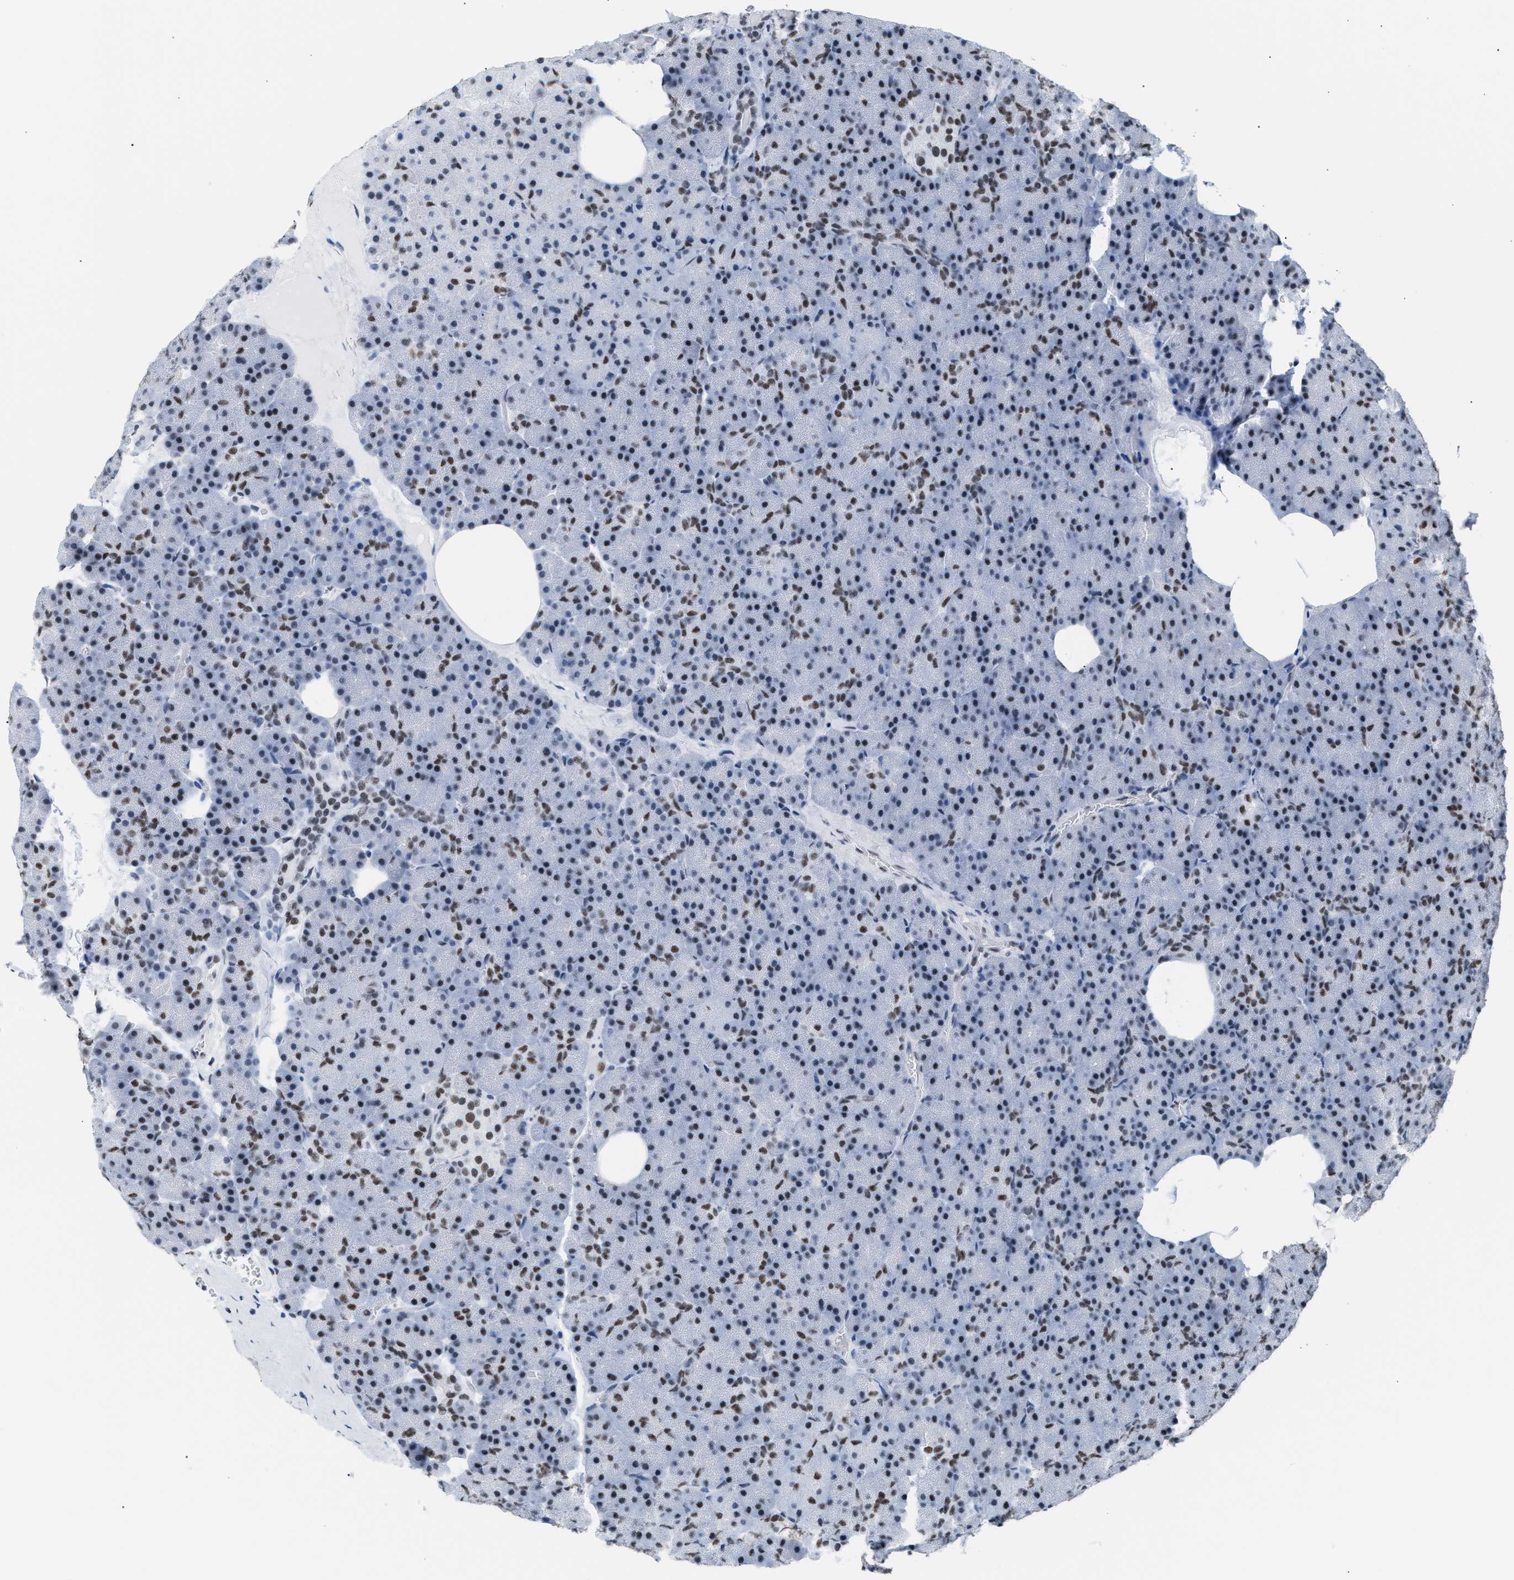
{"staining": {"intensity": "weak", "quantity": ">75%", "location": "nuclear"}, "tissue": "pancreas", "cell_type": "Exocrine glandular cells", "image_type": "normal", "snomed": [{"axis": "morphology", "description": "Normal tissue, NOS"}, {"axis": "morphology", "description": "Carcinoid, malignant, NOS"}, {"axis": "topography", "description": "Pancreas"}], "caption": "IHC staining of unremarkable pancreas, which demonstrates low levels of weak nuclear expression in approximately >75% of exocrine glandular cells indicating weak nuclear protein expression. The staining was performed using DAB (brown) for protein detection and nuclei were counterstained in hematoxylin (blue).", "gene": "CCAR2", "patient": {"sex": "female", "age": 35}}